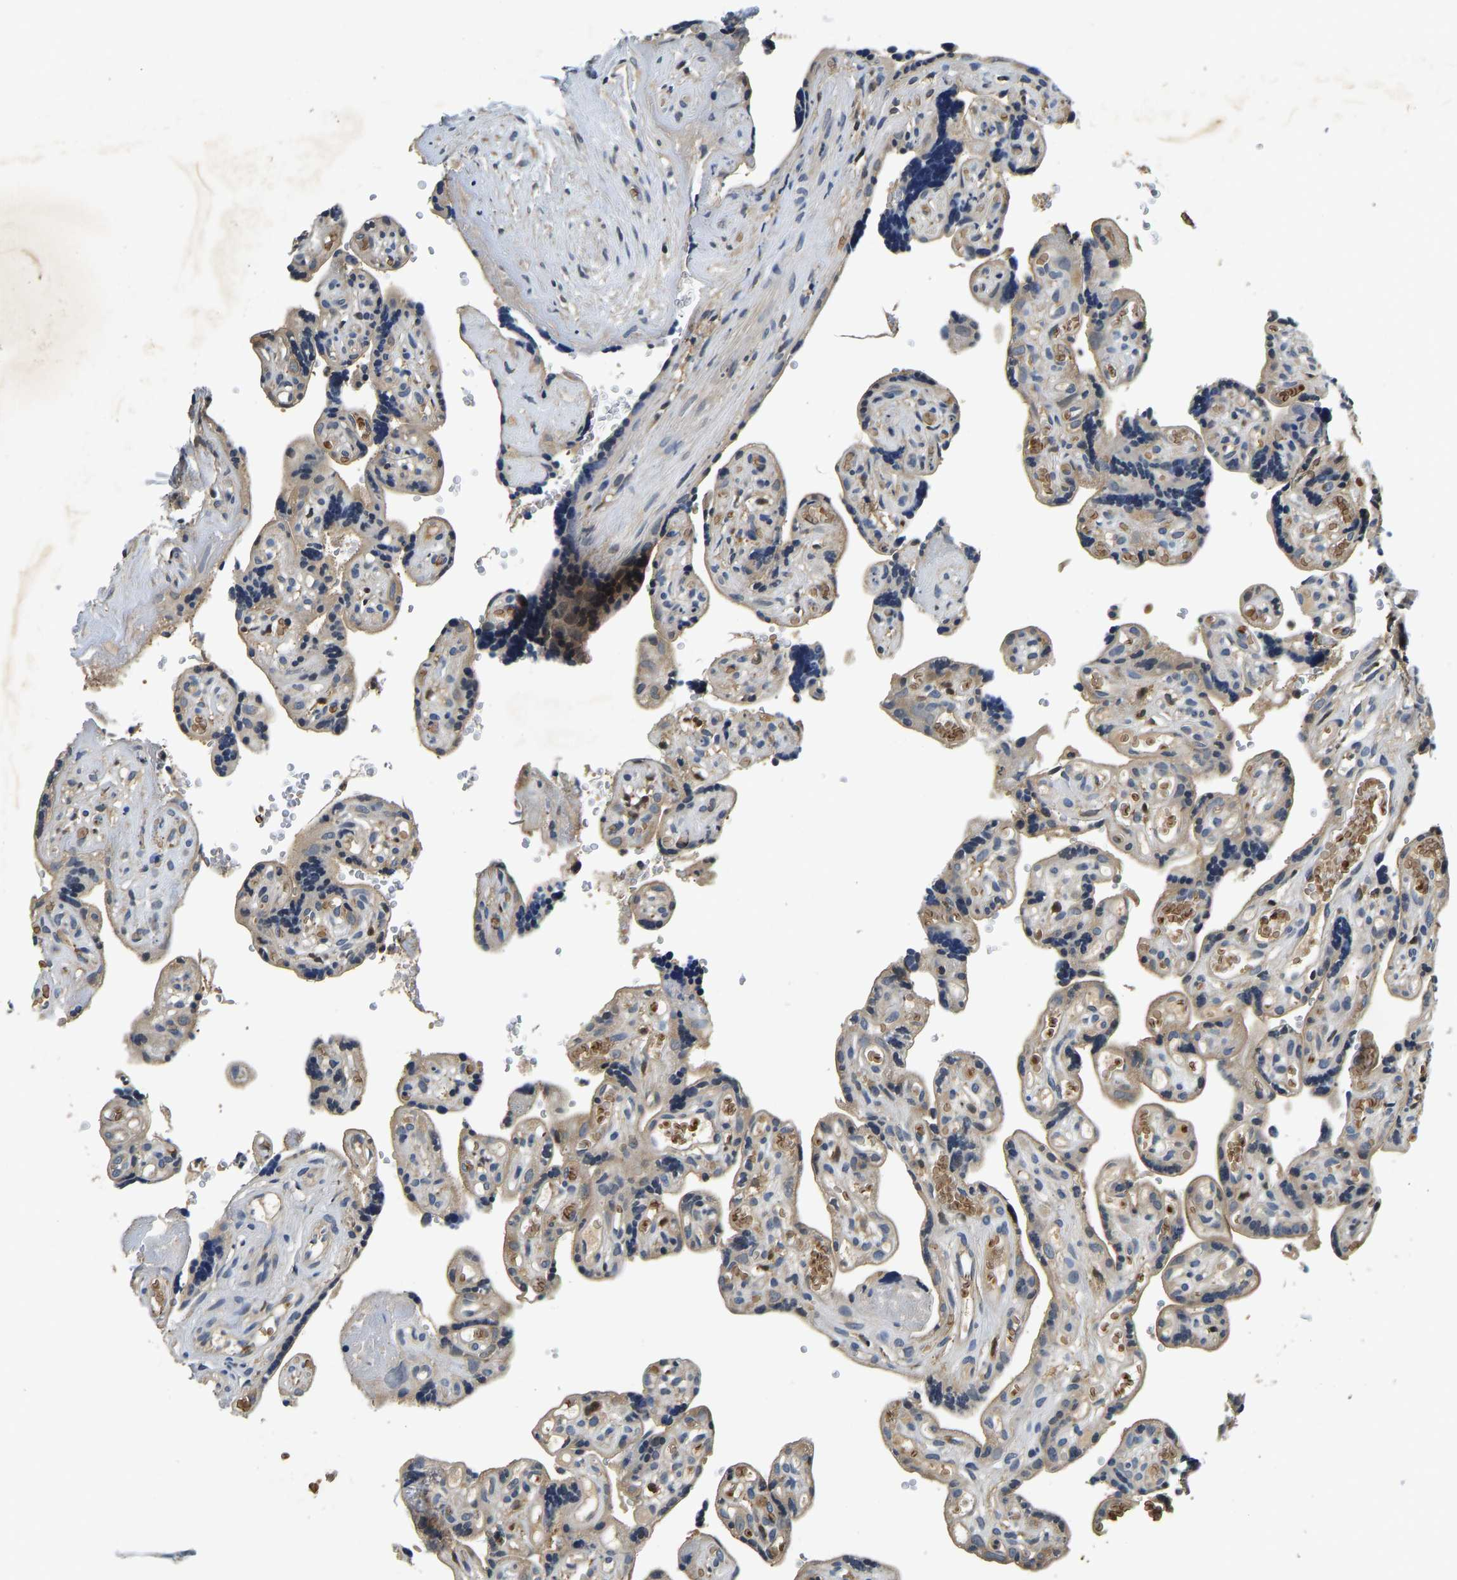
{"staining": {"intensity": "moderate", "quantity": ">75%", "location": "cytoplasmic/membranous"}, "tissue": "placenta", "cell_type": "Decidual cells", "image_type": "normal", "snomed": [{"axis": "morphology", "description": "Normal tissue, NOS"}, {"axis": "topography", "description": "Placenta"}], "caption": "Immunohistochemistry (IHC) staining of normal placenta, which exhibits medium levels of moderate cytoplasmic/membranous expression in approximately >75% of decidual cells indicating moderate cytoplasmic/membranous protein expression. The staining was performed using DAB (brown) for protein detection and nuclei were counterstained in hematoxylin (blue).", "gene": "RESF1", "patient": {"sex": "female", "age": 30}}